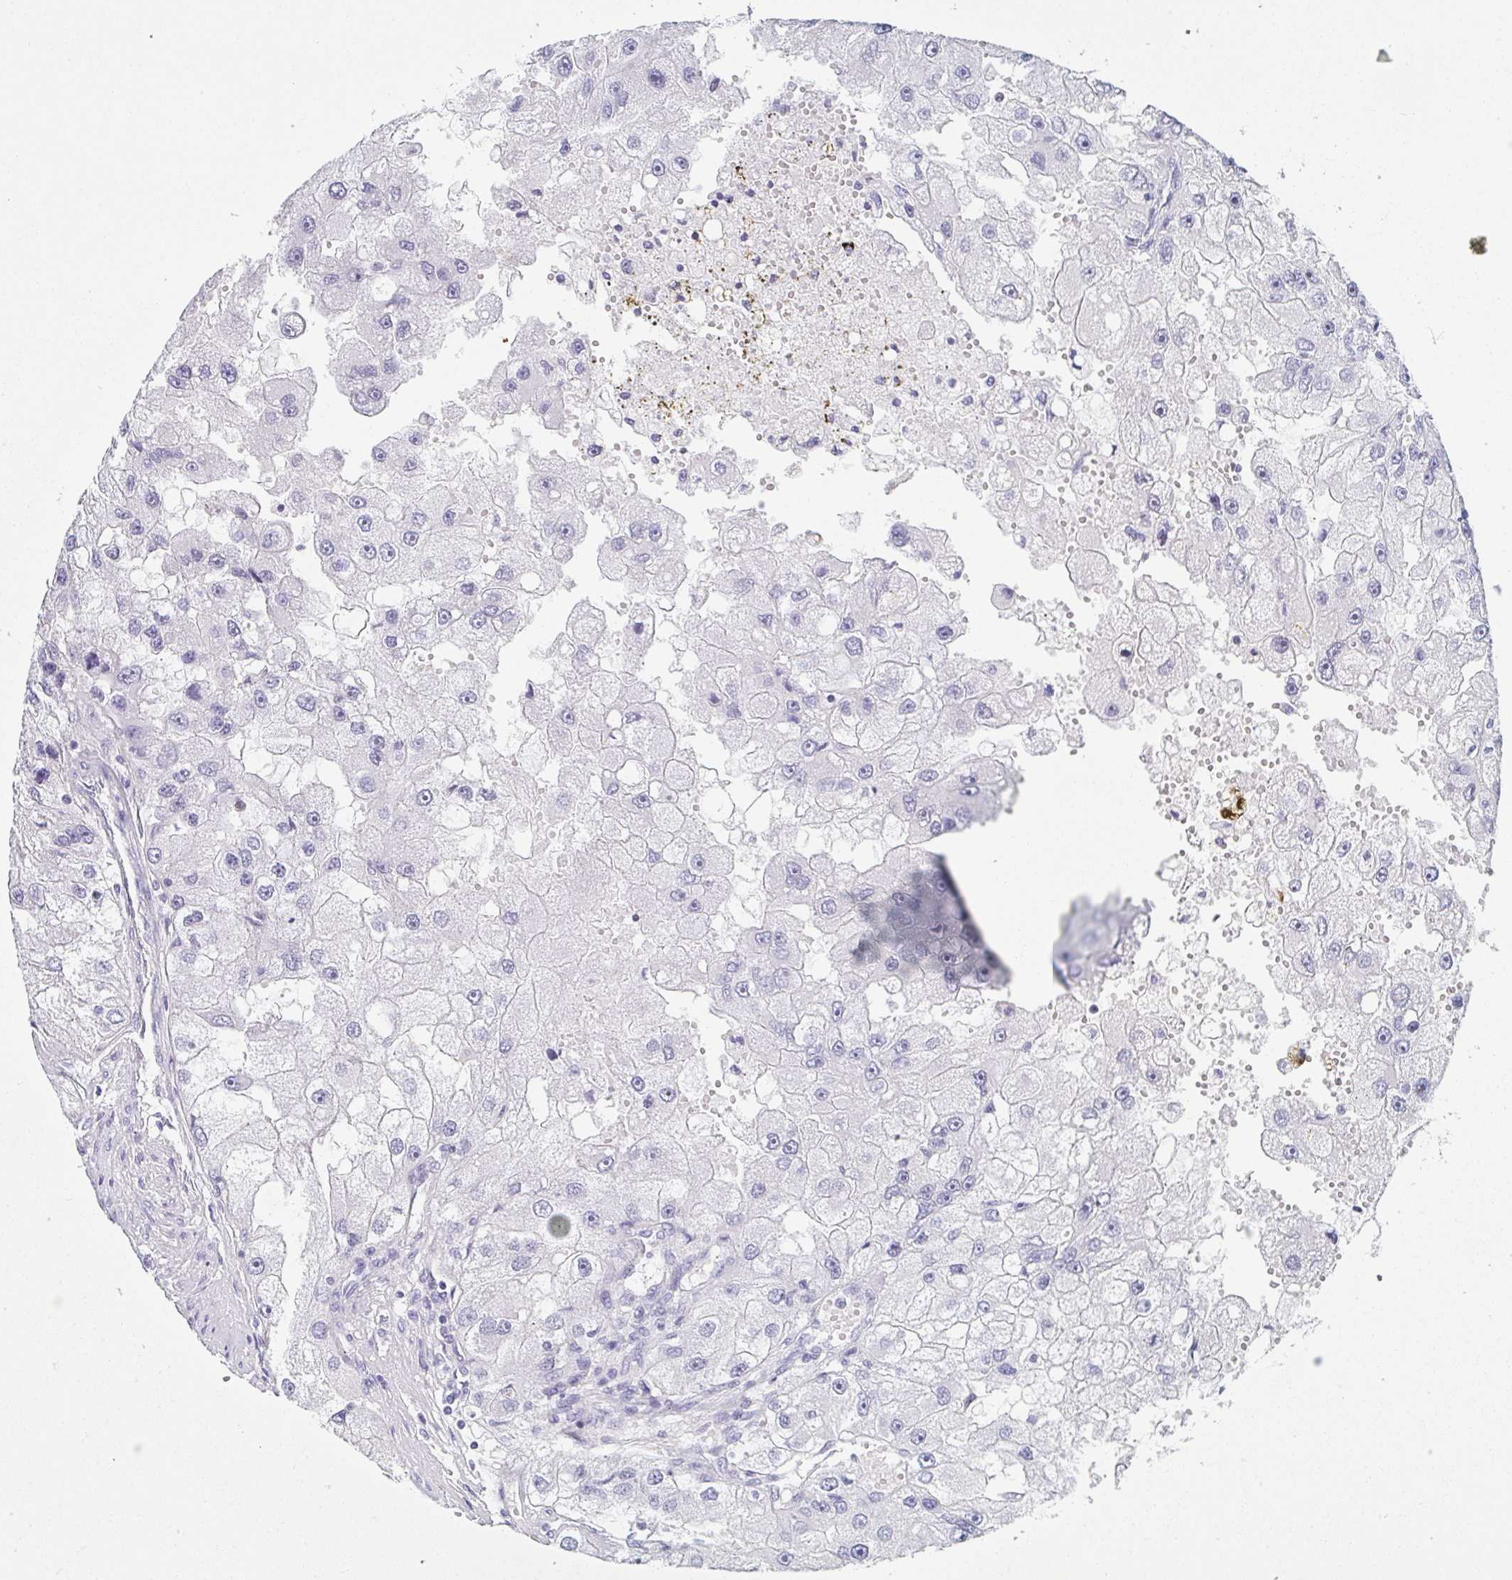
{"staining": {"intensity": "negative", "quantity": "none", "location": "none"}, "tissue": "renal cancer", "cell_type": "Tumor cells", "image_type": "cancer", "snomed": [{"axis": "morphology", "description": "Adenocarcinoma, NOS"}, {"axis": "topography", "description": "Kidney"}], "caption": "The histopathology image exhibits no staining of tumor cells in renal cancer (adenocarcinoma). Brightfield microscopy of IHC stained with DAB (brown) and hematoxylin (blue), captured at high magnification.", "gene": "REG4", "patient": {"sex": "male", "age": 63}}